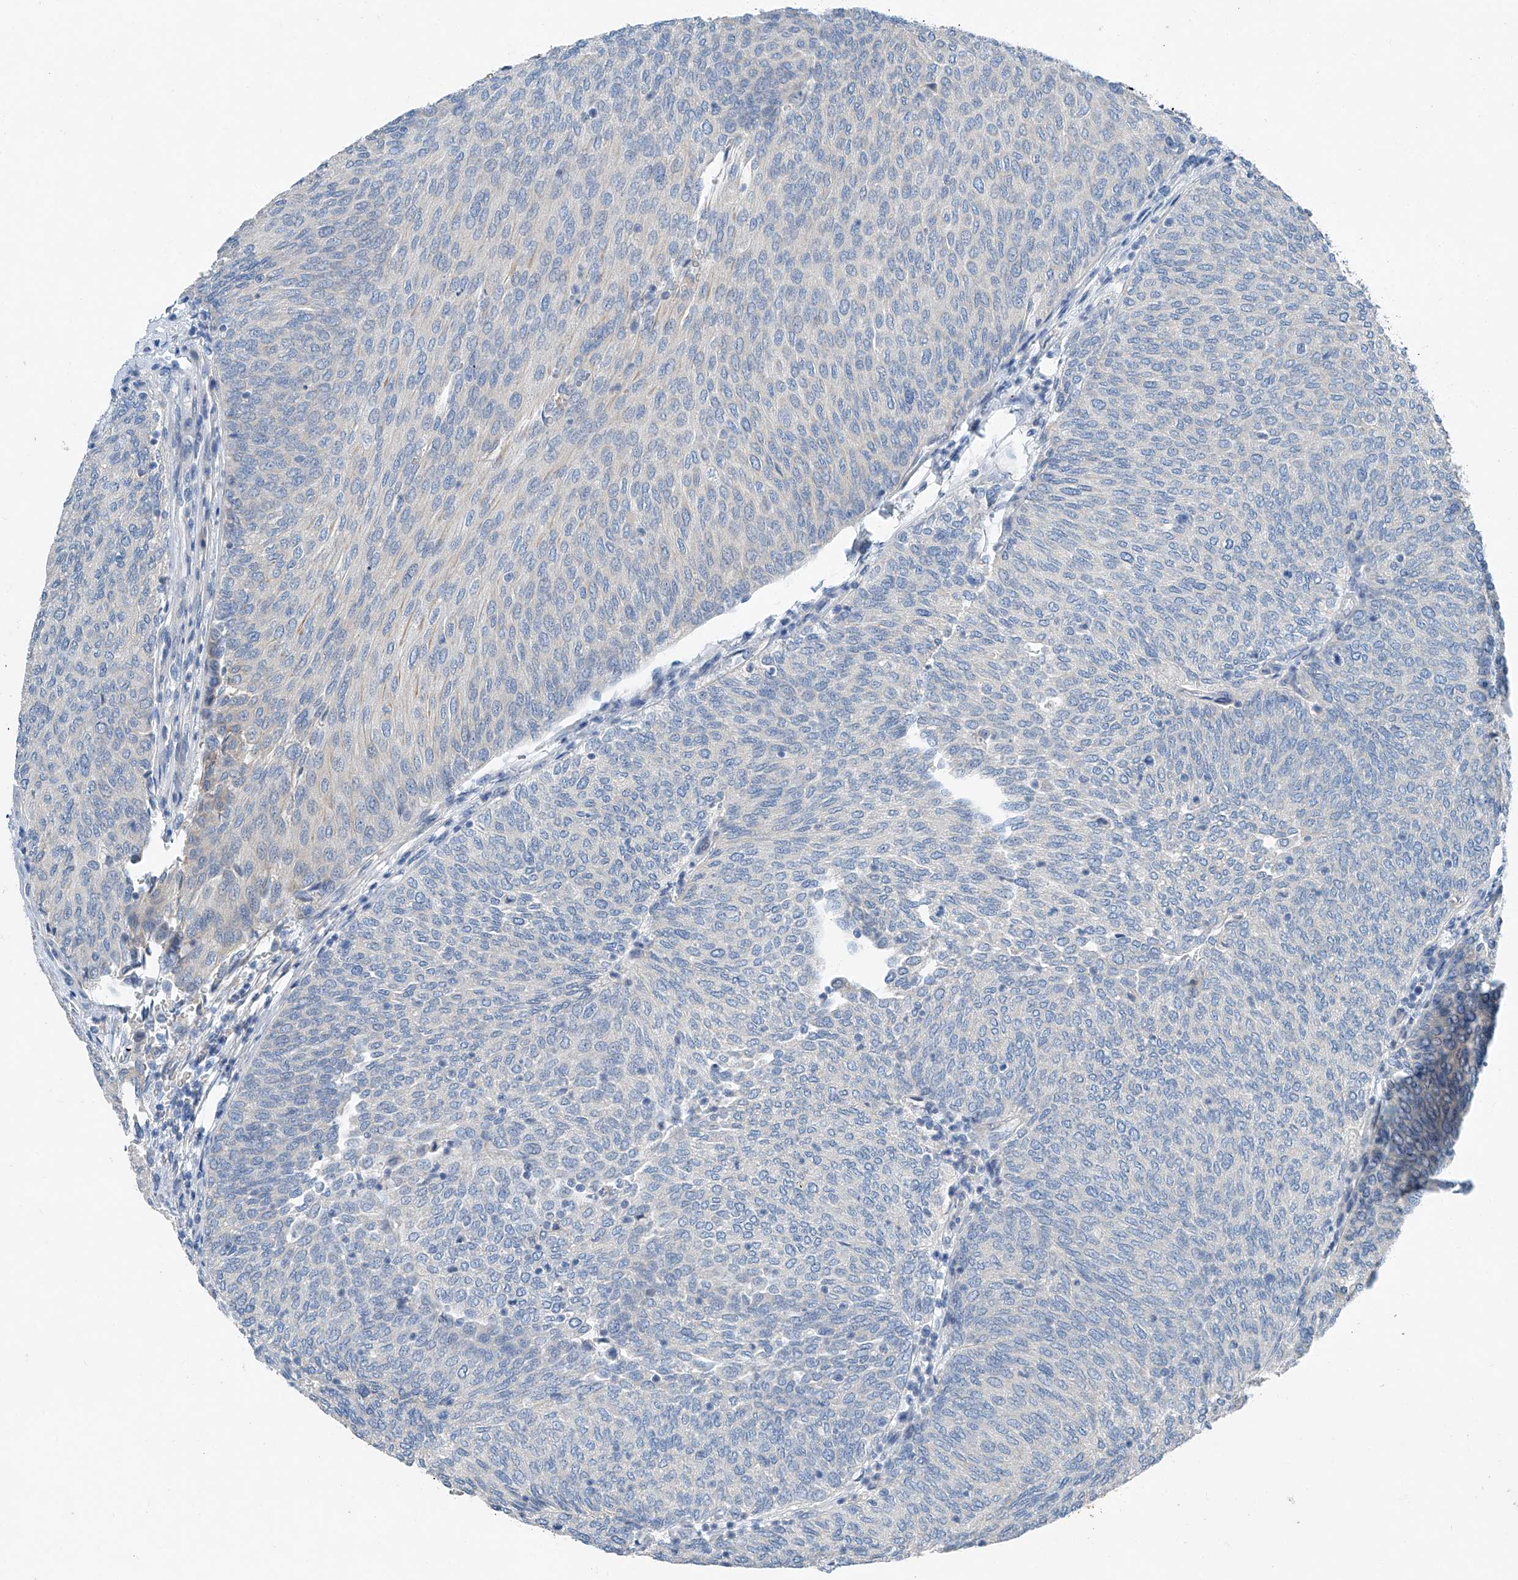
{"staining": {"intensity": "negative", "quantity": "none", "location": "none"}, "tissue": "urothelial cancer", "cell_type": "Tumor cells", "image_type": "cancer", "snomed": [{"axis": "morphology", "description": "Urothelial carcinoma, Low grade"}, {"axis": "topography", "description": "Urinary bladder"}], "caption": "This is an immunohistochemistry (IHC) image of urothelial cancer. There is no staining in tumor cells.", "gene": "MDGA1", "patient": {"sex": "female", "age": 79}}